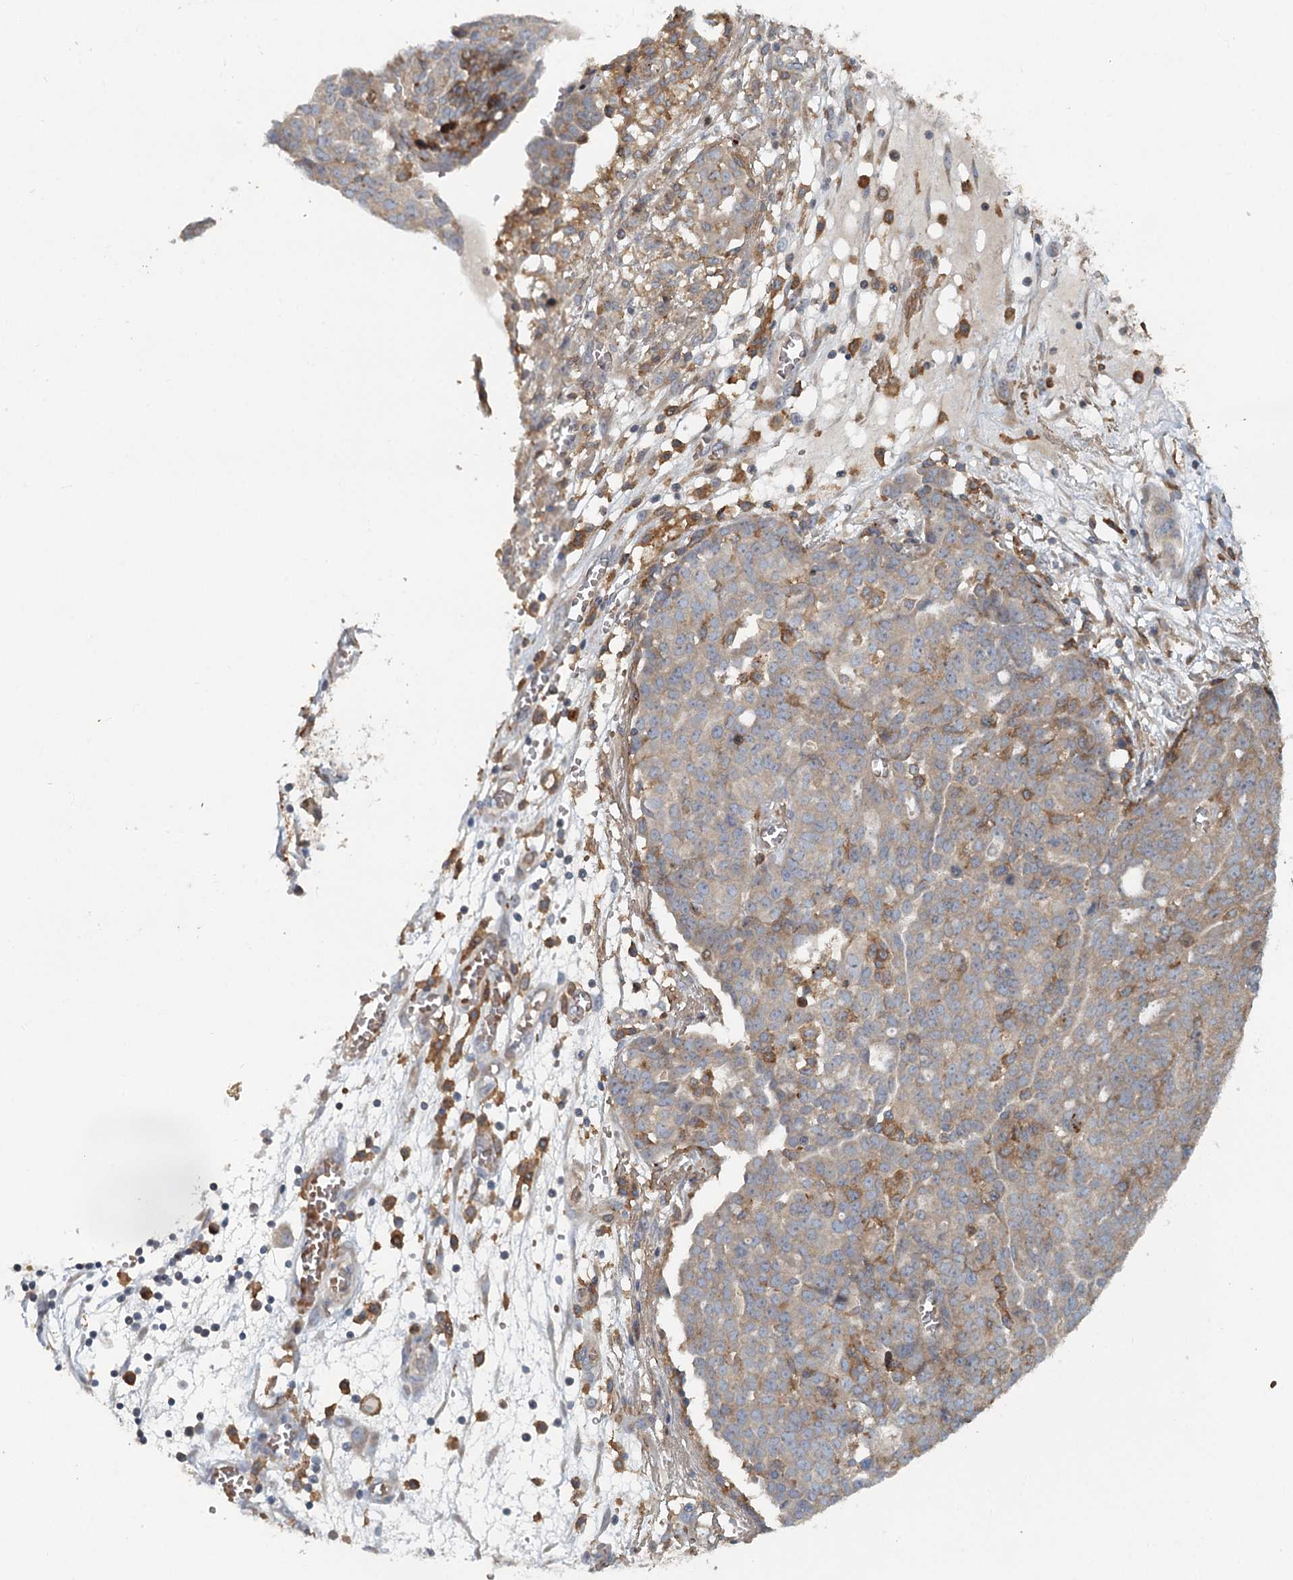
{"staining": {"intensity": "moderate", "quantity": "<25%", "location": "cytoplasmic/membranous"}, "tissue": "ovarian cancer", "cell_type": "Tumor cells", "image_type": "cancer", "snomed": [{"axis": "morphology", "description": "Cystadenocarcinoma, serous, NOS"}, {"axis": "topography", "description": "Soft tissue"}, {"axis": "topography", "description": "Ovary"}], "caption": "This histopathology image displays immunohistochemistry (IHC) staining of ovarian cancer (serous cystadenocarcinoma), with low moderate cytoplasmic/membranous expression in about <25% of tumor cells.", "gene": "RNF111", "patient": {"sex": "female", "age": 57}}